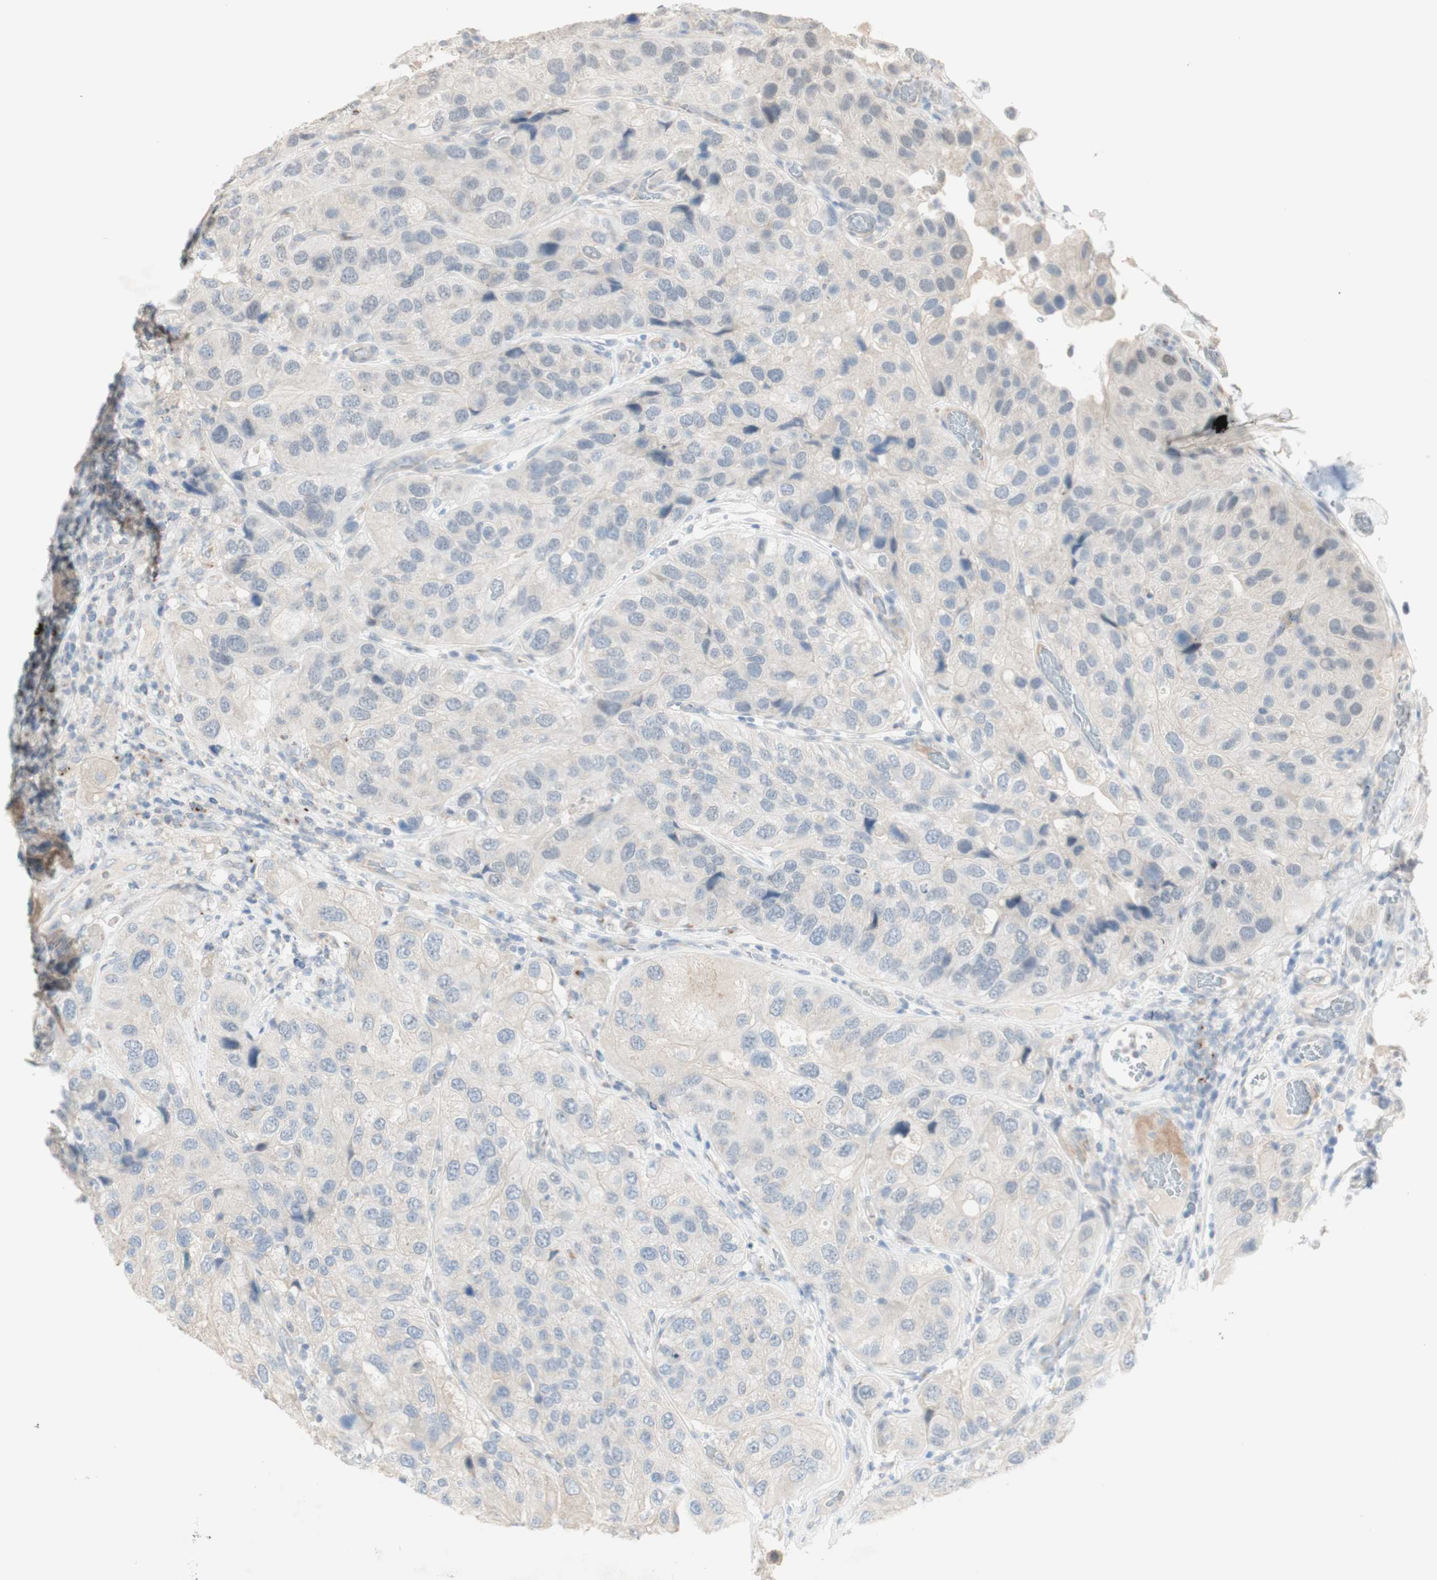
{"staining": {"intensity": "negative", "quantity": "none", "location": "none"}, "tissue": "urothelial cancer", "cell_type": "Tumor cells", "image_type": "cancer", "snomed": [{"axis": "morphology", "description": "Urothelial carcinoma, High grade"}, {"axis": "topography", "description": "Urinary bladder"}], "caption": "Immunohistochemical staining of human urothelial cancer reveals no significant positivity in tumor cells.", "gene": "MANEA", "patient": {"sex": "female", "age": 64}}